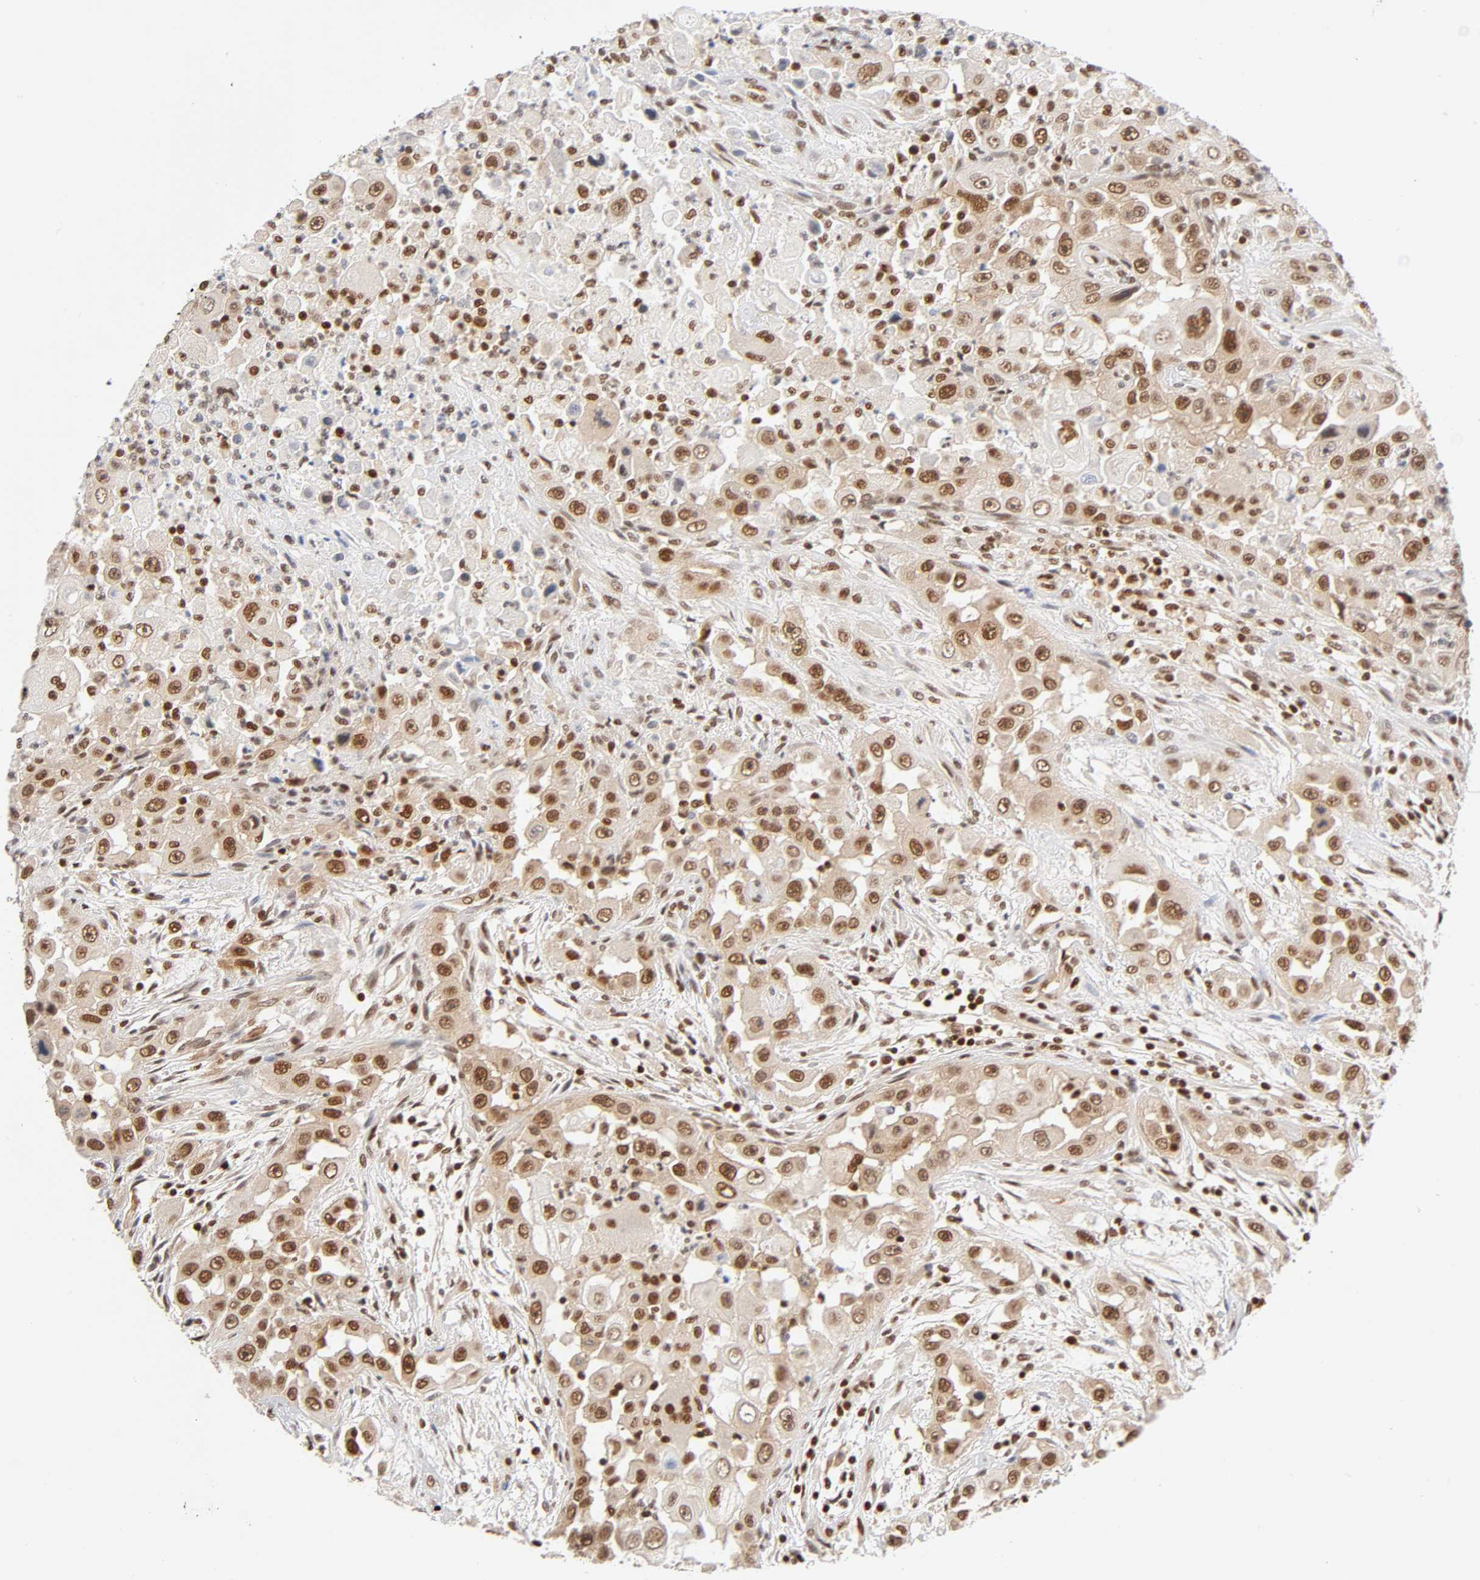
{"staining": {"intensity": "strong", "quantity": ">75%", "location": "nuclear"}, "tissue": "head and neck cancer", "cell_type": "Tumor cells", "image_type": "cancer", "snomed": [{"axis": "morphology", "description": "Carcinoma, NOS"}, {"axis": "topography", "description": "Head-Neck"}], "caption": "There is high levels of strong nuclear staining in tumor cells of head and neck cancer, as demonstrated by immunohistochemical staining (brown color).", "gene": "ILKAP", "patient": {"sex": "male", "age": 87}}